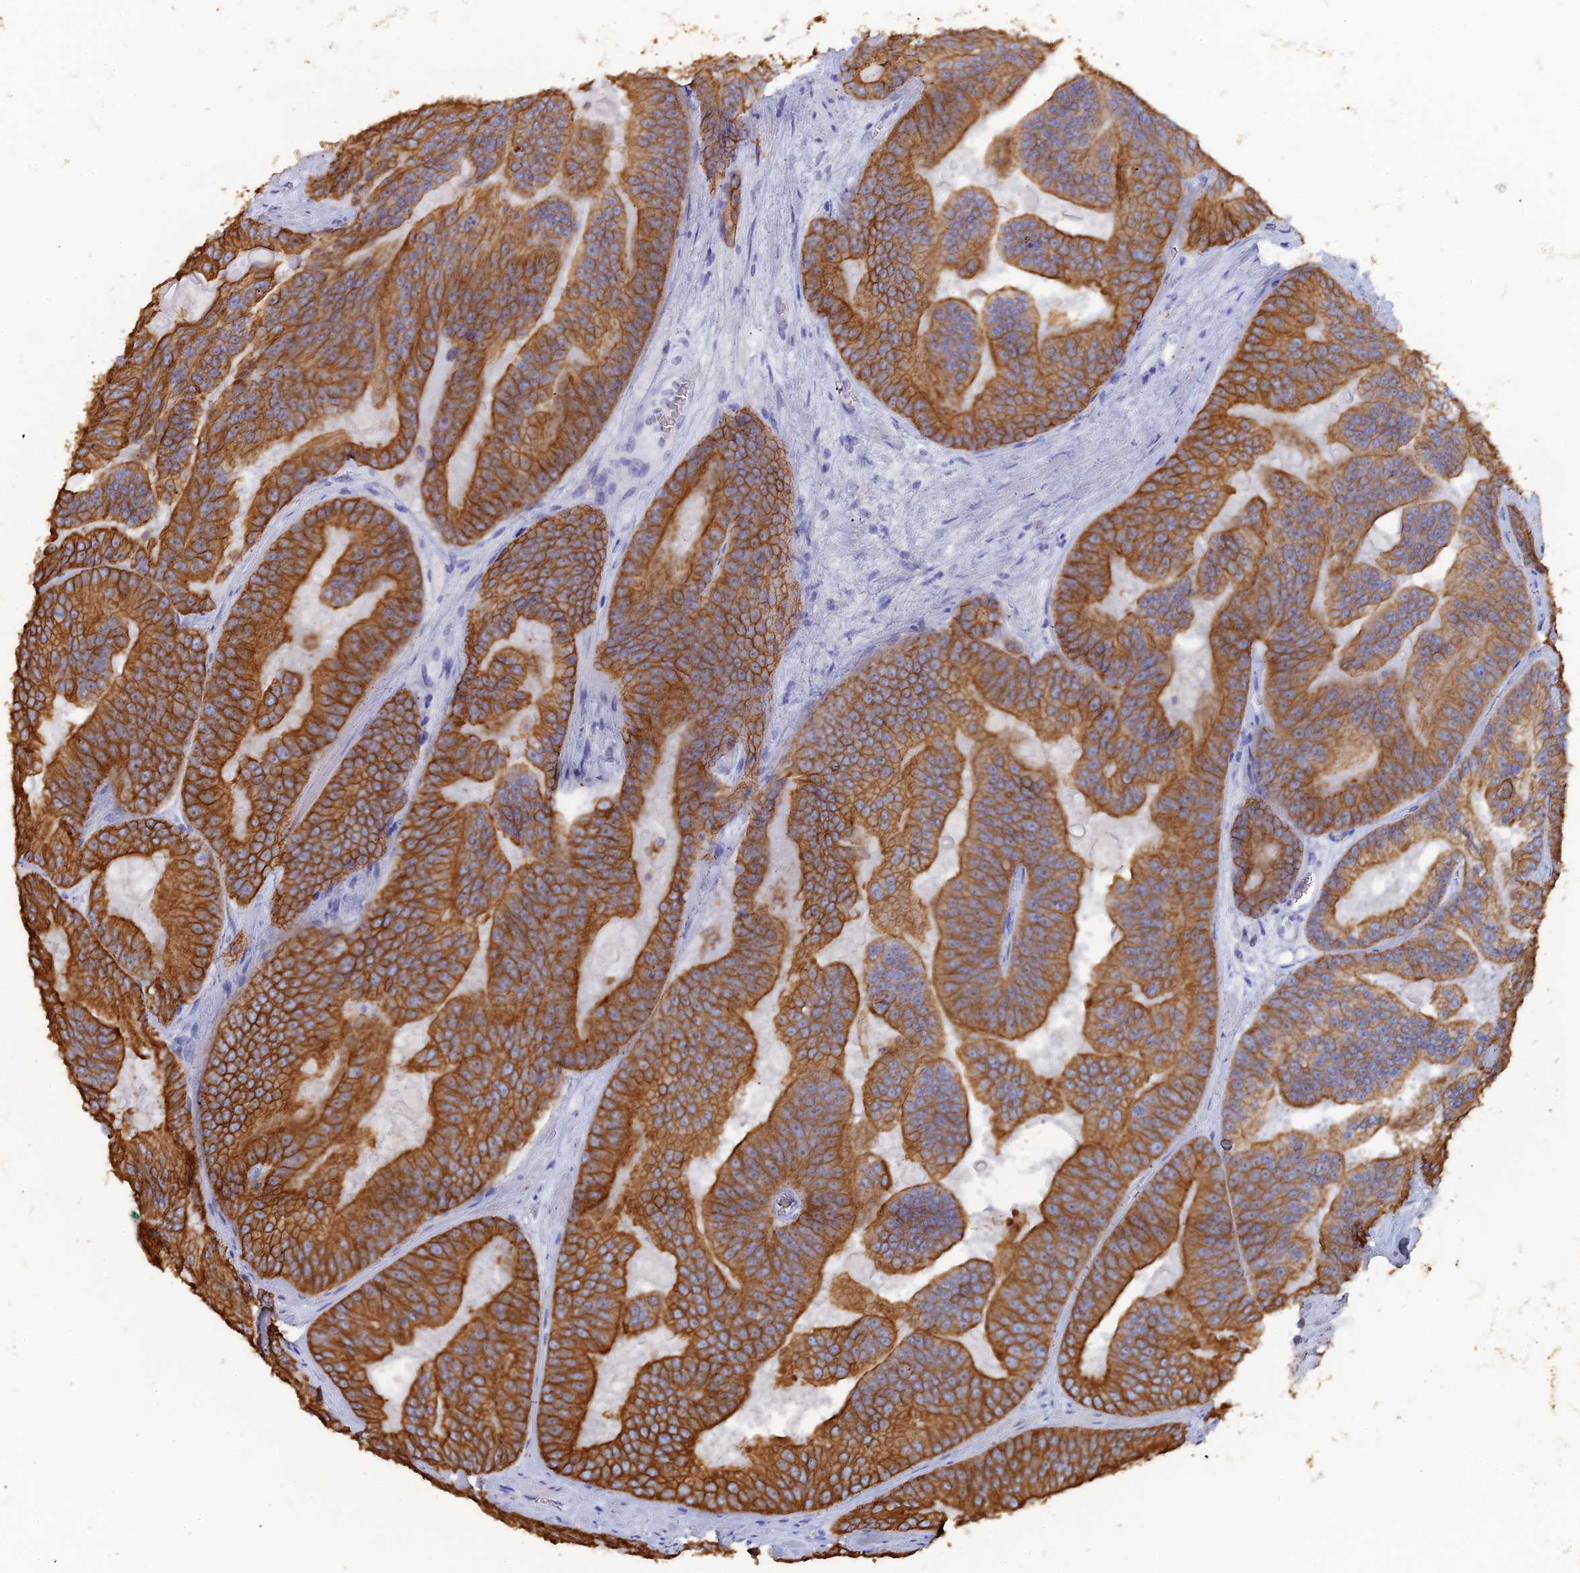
{"staining": {"intensity": "strong", "quantity": ">75%", "location": "cytoplasmic/membranous"}, "tissue": "prostate cancer", "cell_type": "Tumor cells", "image_type": "cancer", "snomed": [{"axis": "morphology", "description": "Adenocarcinoma, High grade"}, {"axis": "topography", "description": "Prostate"}], "caption": "Protein expression analysis of prostate cancer (high-grade adenocarcinoma) shows strong cytoplasmic/membranous staining in about >75% of tumor cells.", "gene": "SRFBP1", "patient": {"sex": "male", "age": 61}}